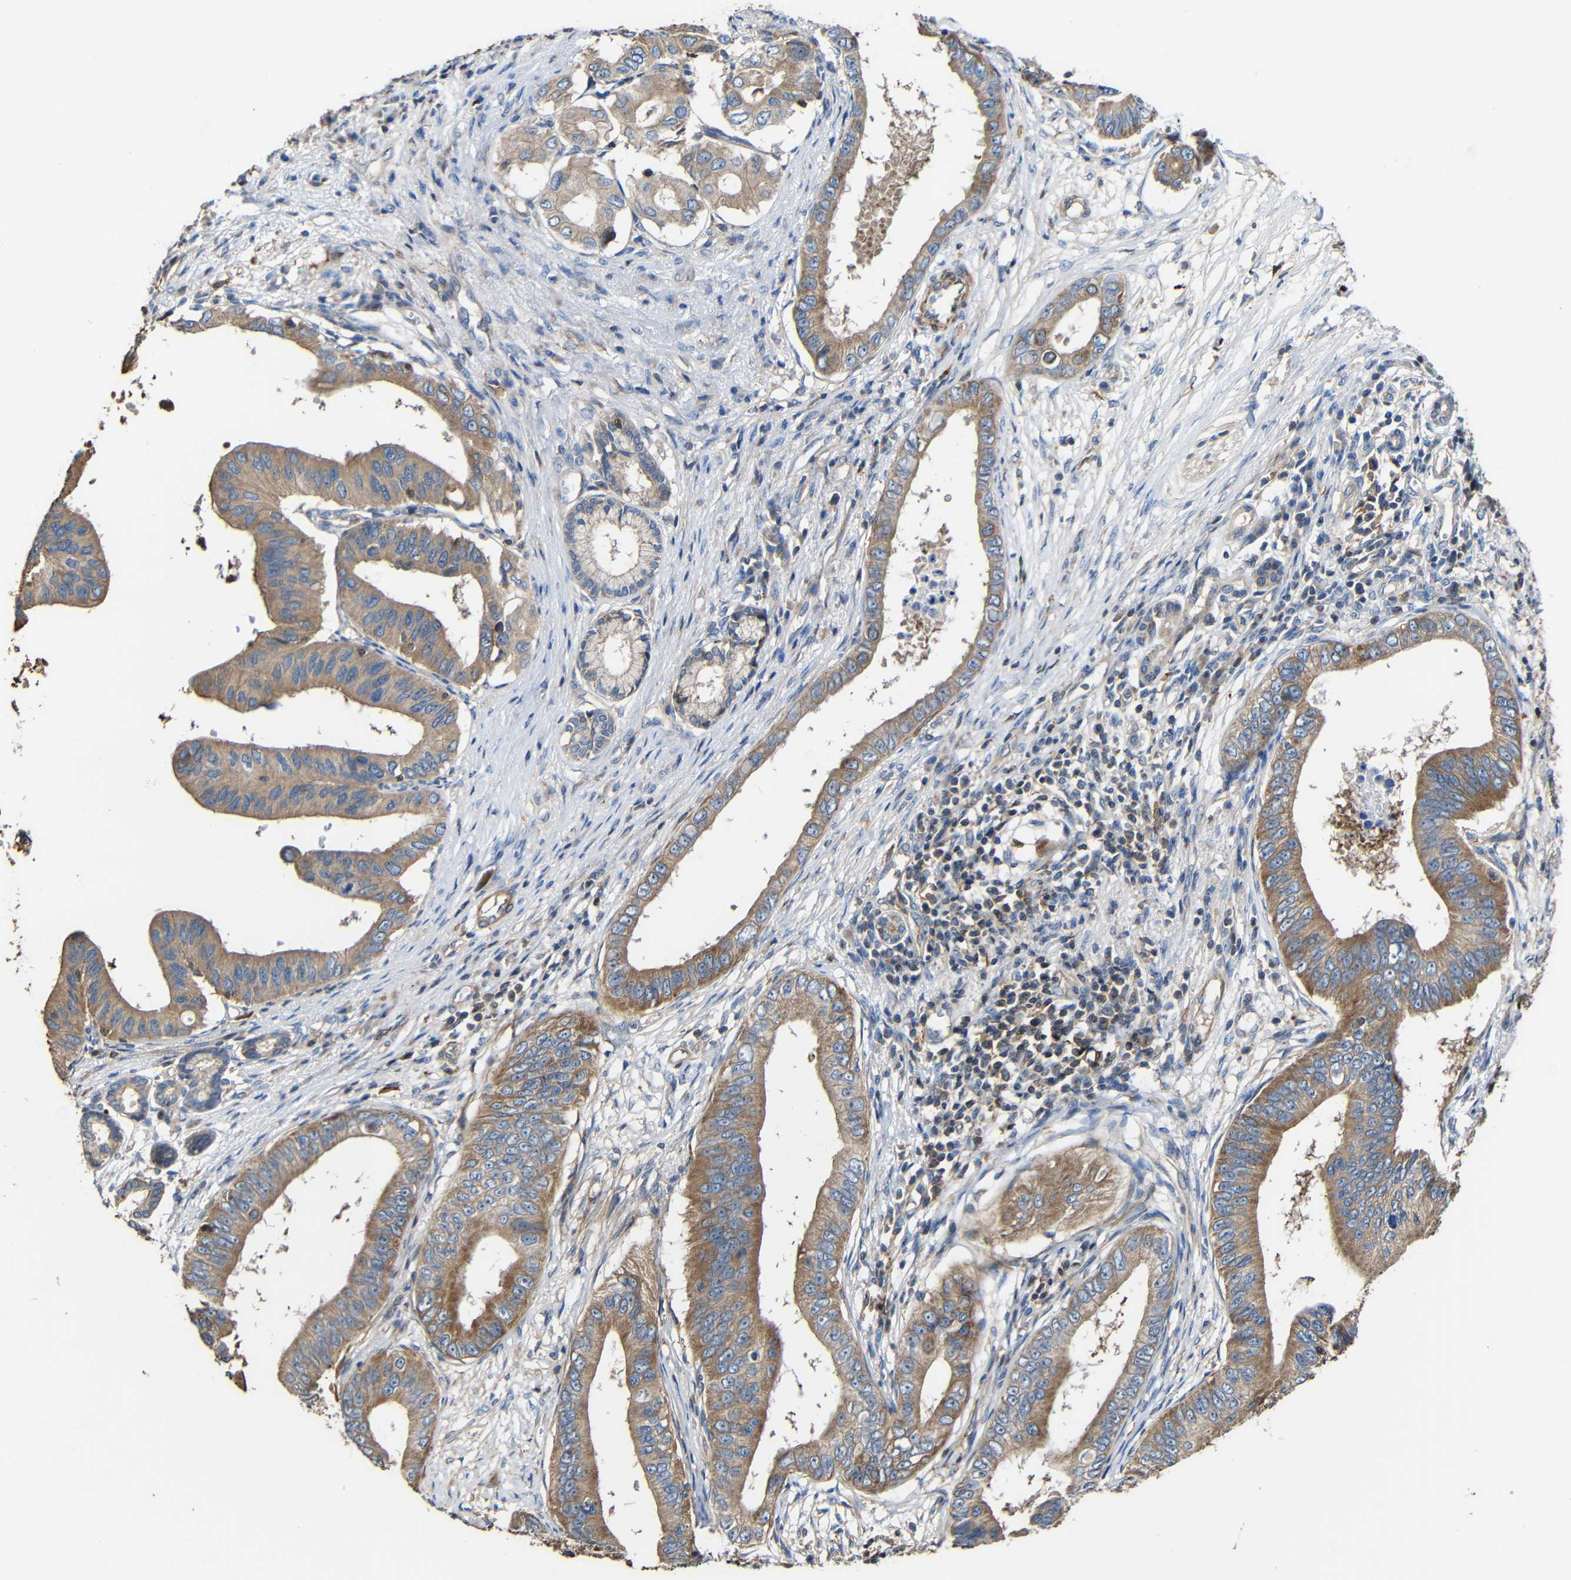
{"staining": {"intensity": "moderate", "quantity": ">75%", "location": "cytoplasmic/membranous"}, "tissue": "pancreatic cancer", "cell_type": "Tumor cells", "image_type": "cancer", "snomed": [{"axis": "morphology", "description": "Adenocarcinoma, NOS"}, {"axis": "topography", "description": "Pancreas"}], "caption": "High-power microscopy captured an IHC image of adenocarcinoma (pancreatic), revealing moderate cytoplasmic/membranous expression in about >75% of tumor cells. The staining was performed using DAB, with brown indicating positive protein expression. Nuclei are stained blue with hematoxylin.", "gene": "RHOT2", "patient": {"sex": "male", "age": 77}}